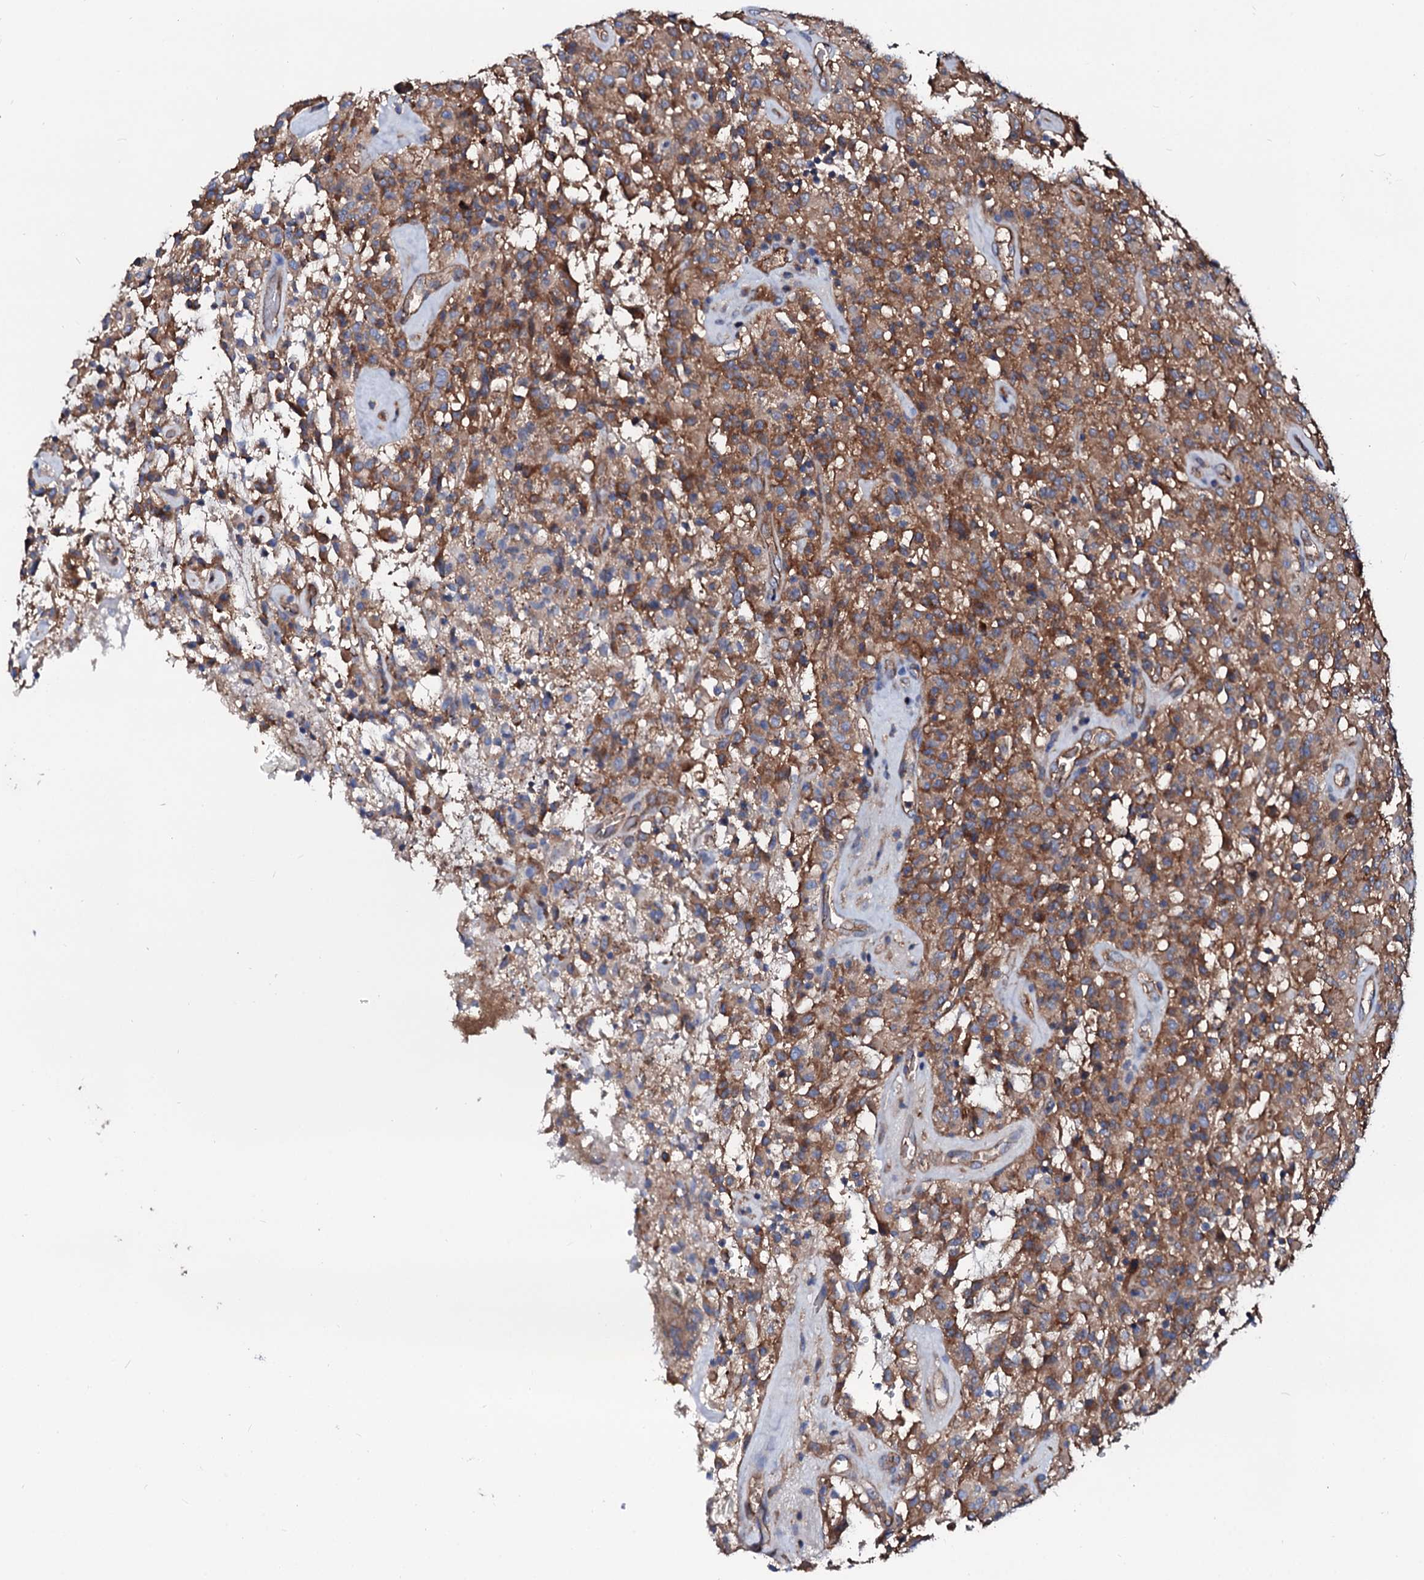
{"staining": {"intensity": "moderate", "quantity": "25%-75%", "location": "cytoplasmic/membranous"}, "tissue": "glioma", "cell_type": "Tumor cells", "image_type": "cancer", "snomed": [{"axis": "morphology", "description": "Glioma, malignant, High grade"}, {"axis": "topography", "description": "Brain"}], "caption": "Protein staining by immunohistochemistry (IHC) exhibits moderate cytoplasmic/membranous positivity in approximately 25%-75% of tumor cells in glioma.", "gene": "CSKMT", "patient": {"sex": "female", "age": 57}}